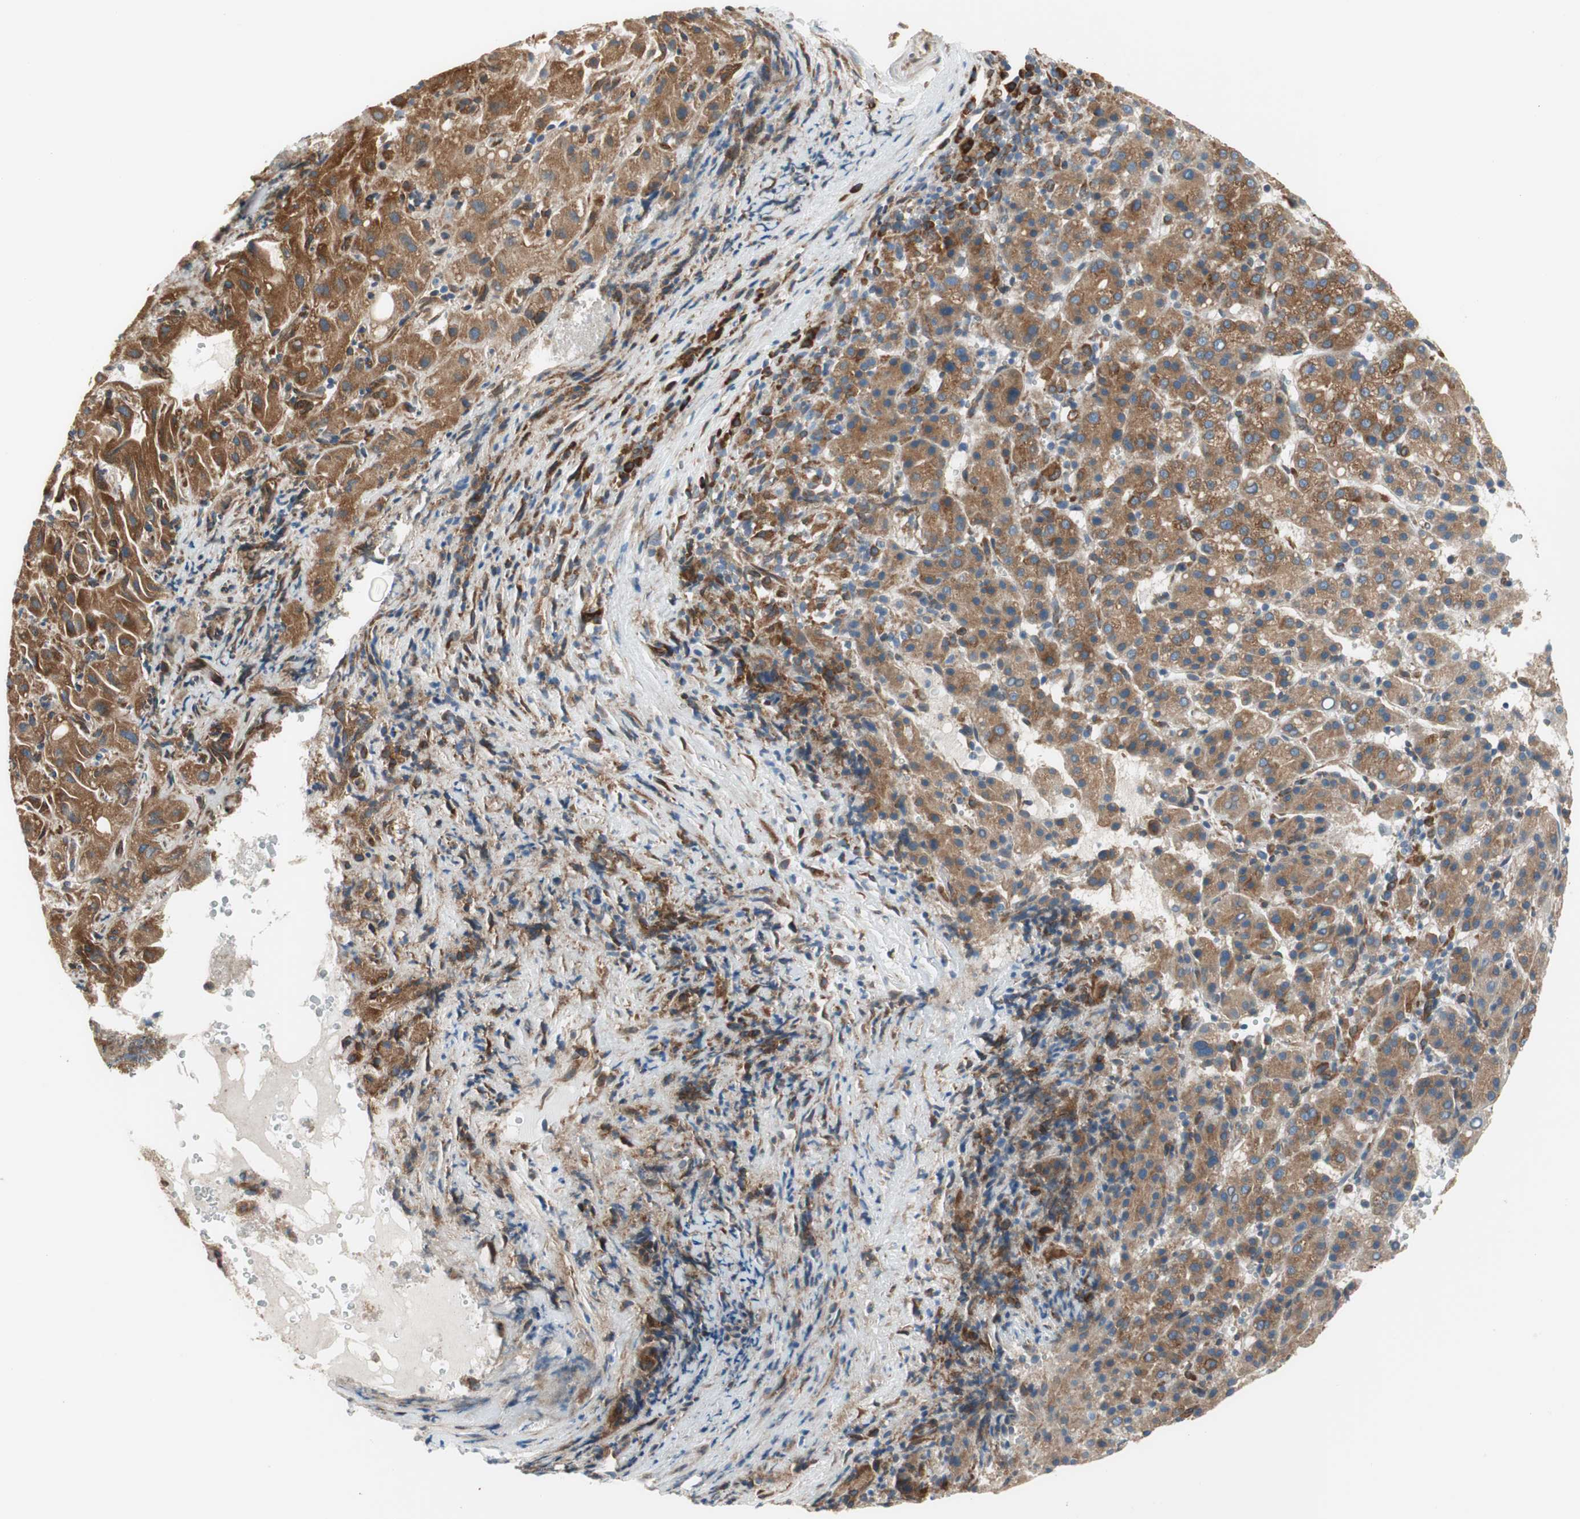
{"staining": {"intensity": "moderate", "quantity": ">75%", "location": "cytoplasmic/membranous"}, "tissue": "liver cancer", "cell_type": "Tumor cells", "image_type": "cancer", "snomed": [{"axis": "morphology", "description": "Carcinoma, Hepatocellular, NOS"}, {"axis": "topography", "description": "Liver"}], "caption": "Immunohistochemical staining of liver cancer reveals medium levels of moderate cytoplasmic/membranous protein expression in approximately >75% of tumor cells. The staining is performed using DAB brown chromogen to label protein expression. The nuclei are counter-stained blue using hematoxylin.", "gene": "CLCC1", "patient": {"sex": "female", "age": 58}}